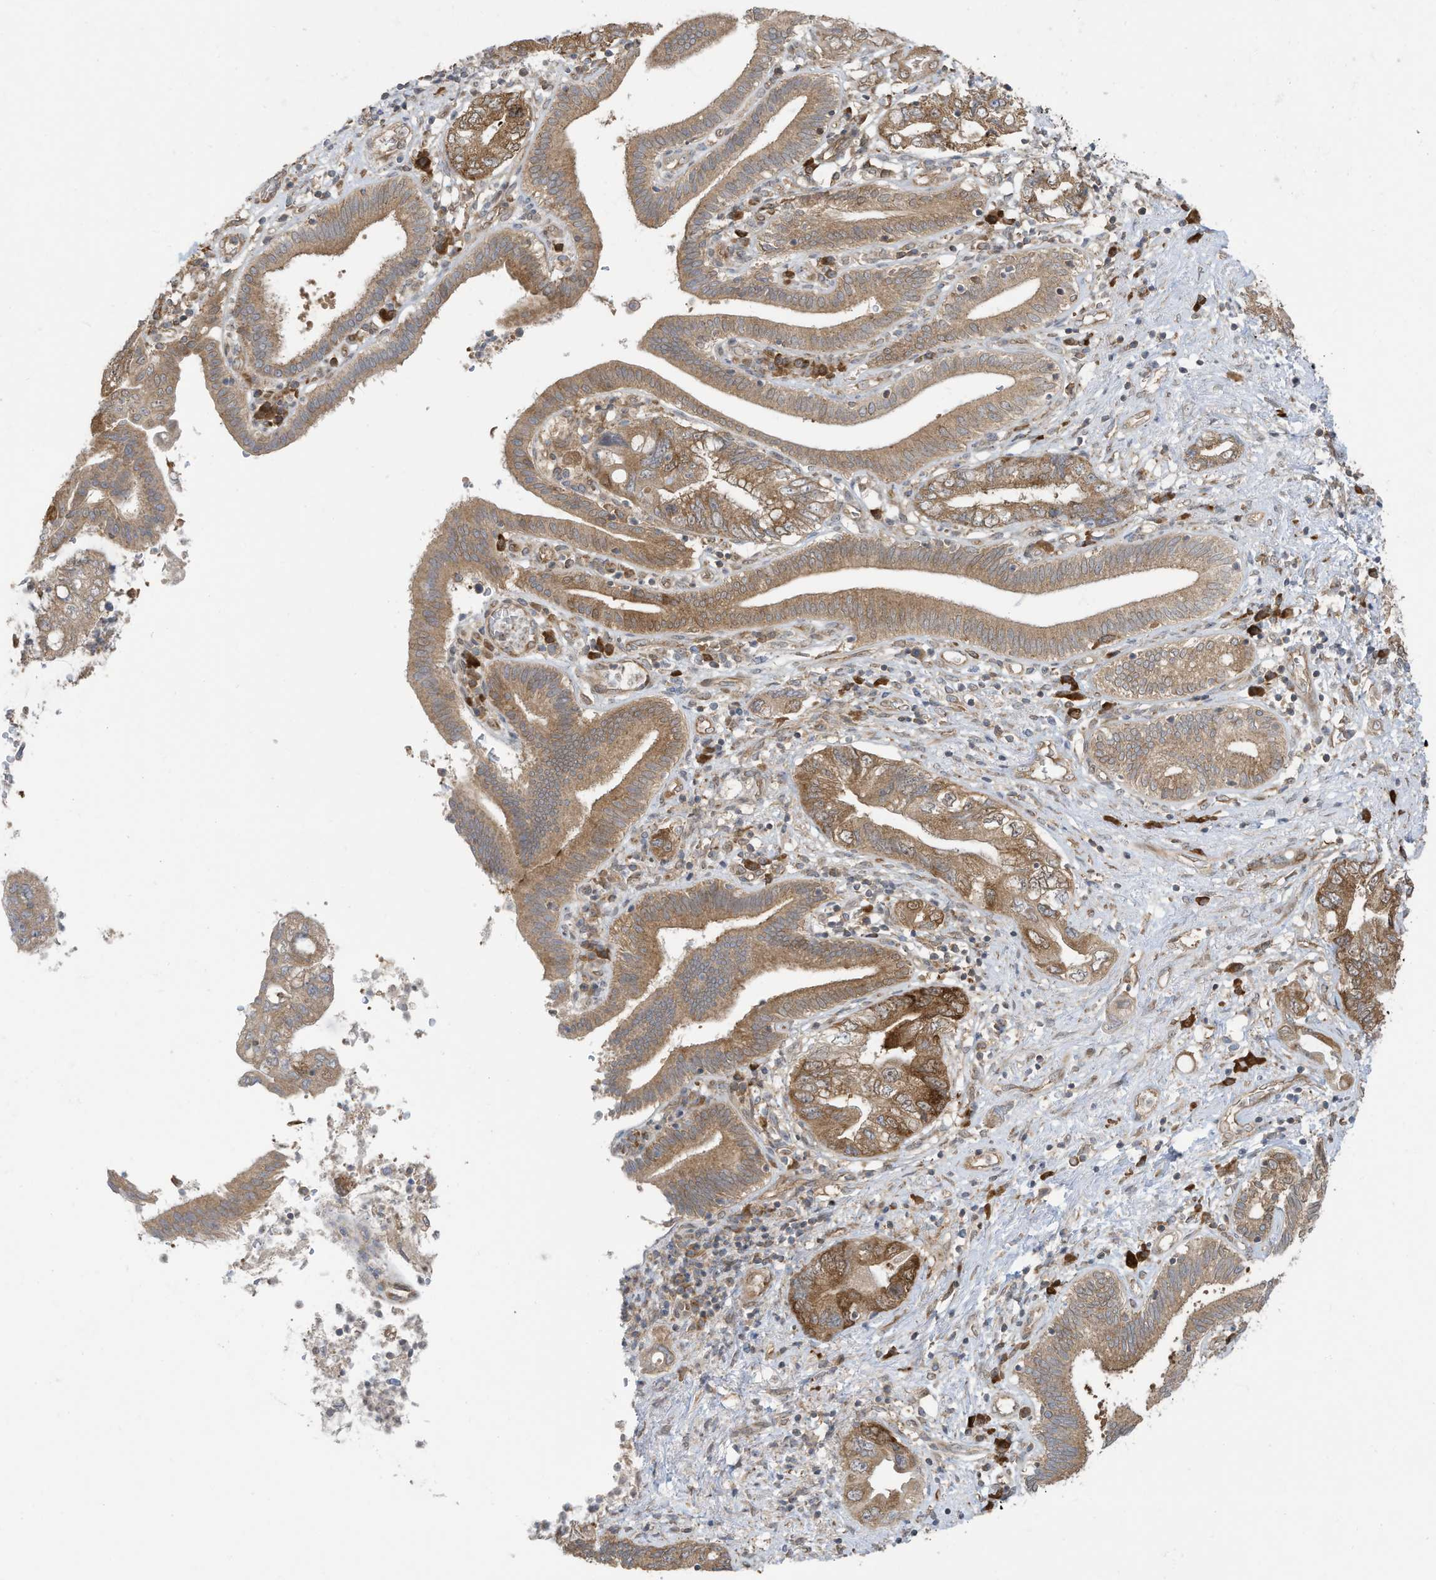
{"staining": {"intensity": "moderate", "quantity": ">75%", "location": "cytoplasmic/membranous"}, "tissue": "pancreatic cancer", "cell_type": "Tumor cells", "image_type": "cancer", "snomed": [{"axis": "morphology", "description": "Adenocarcinoma, NOS"}, {"axis": "topography", "description": "Pancreas"}], "caption": "A brown stain labels moderate cytoplasmic/membranous expression of a protein in human pancreatic cancer (adenocarcinoma) tumor cells.", "gene": "USE1", "patient": {"sex": "female", "age": 73}}